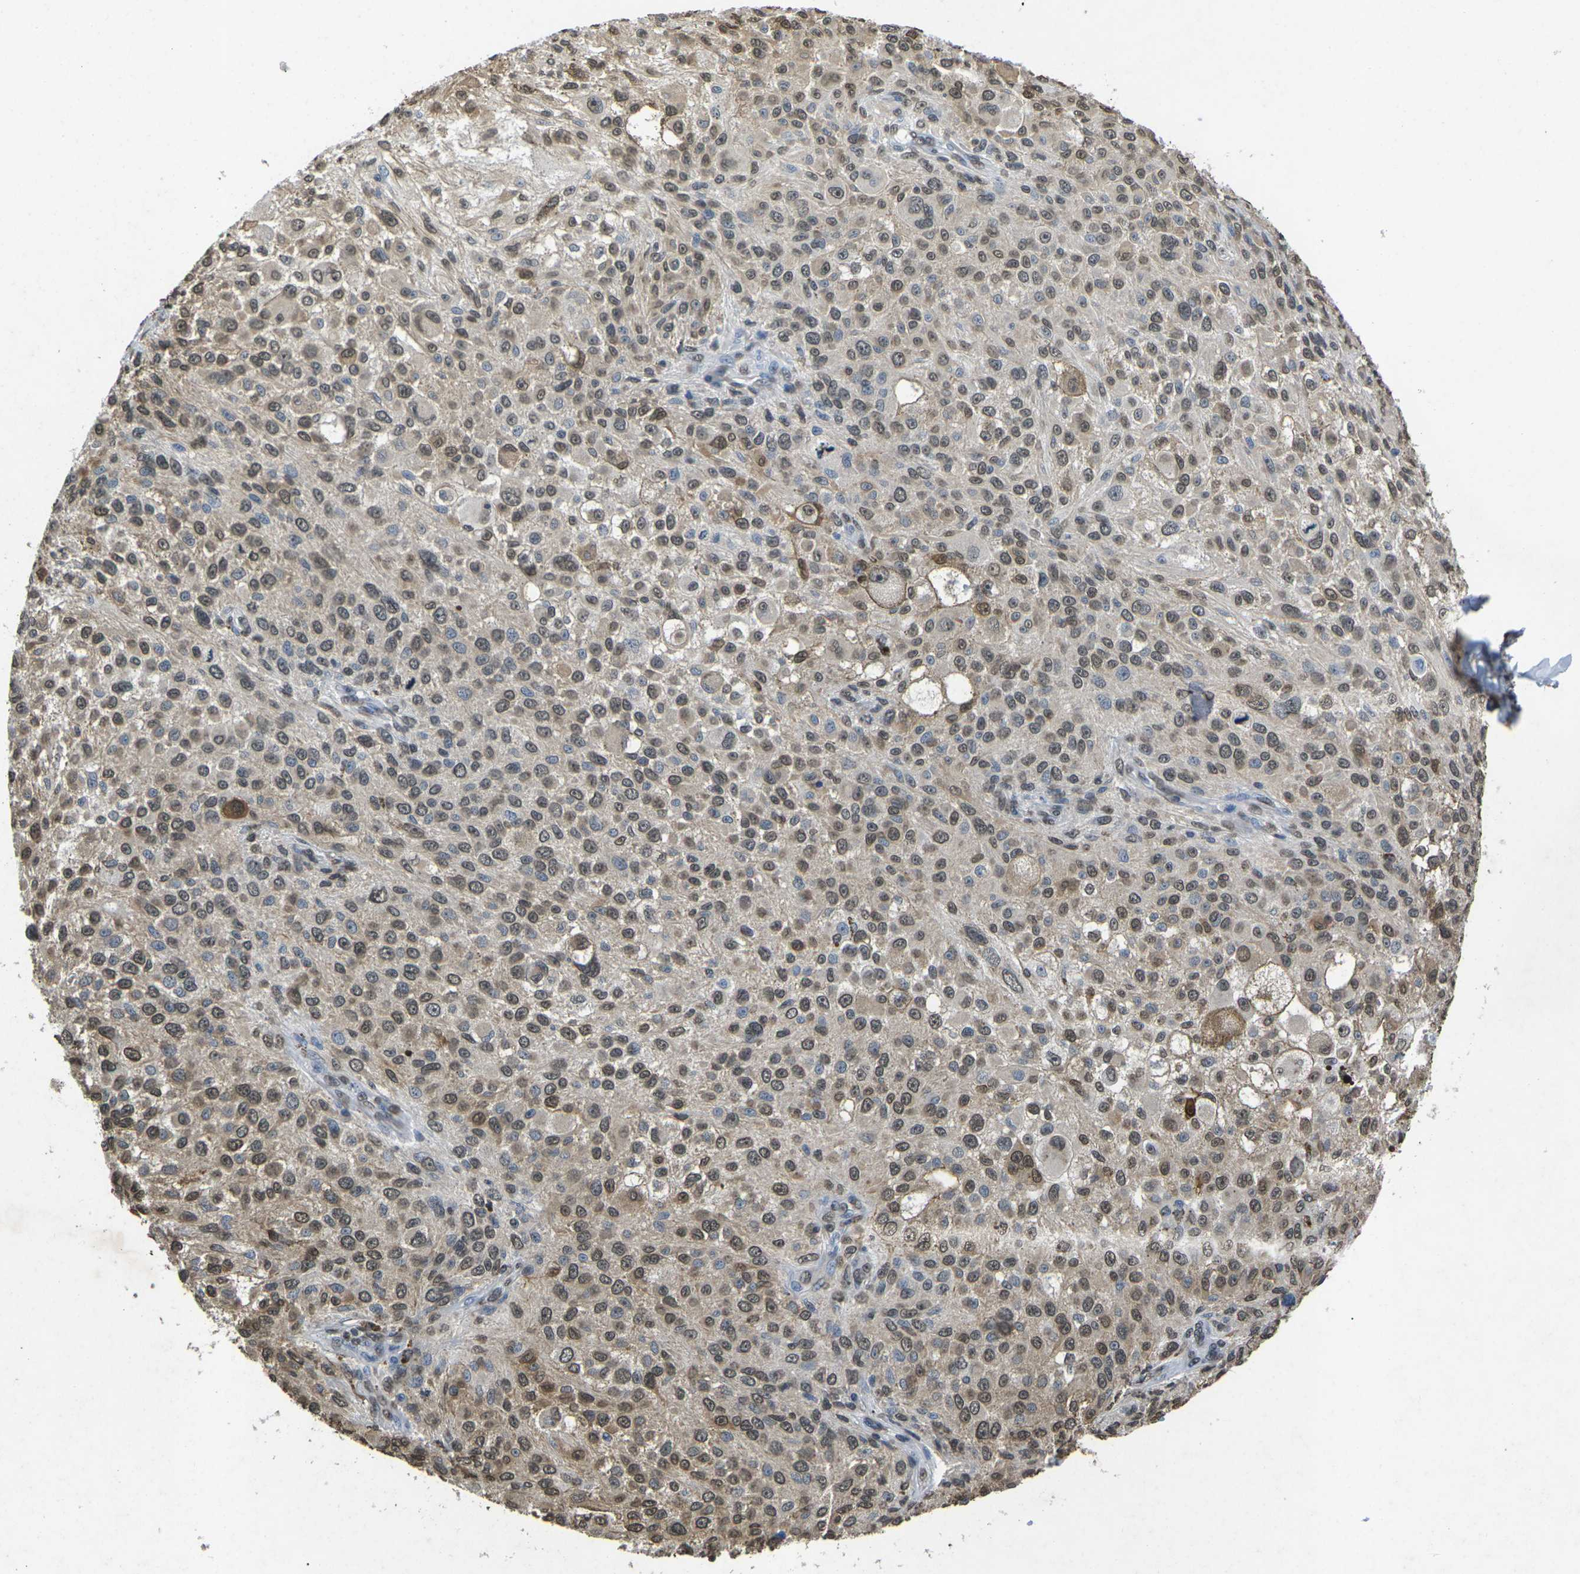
{"staining": {"intensity": "moderate", "quantity": "25%-75%", "location": "cytoplasmic/membranous,nuclear"}, "tissue": "melanoma", "cell_type": "Tumor cells", "image_type": "cancer", "snomed": [{"axis": "morphology", "description": "Necrosis, NOS"}, {"axis": "morphology", "description": "Malignant melanoma, NOS"}, {"axis": "topography", "description": "Skin"}], "caption": "Tumor cells exhibit medium levels of moderate cytoplasmic/membranous and nuclear positivity in approximately 25%-75% of cells in malignant melanoma.", "gene": "SCNN1B", "patient": {"sex": "female", "age": 87}}